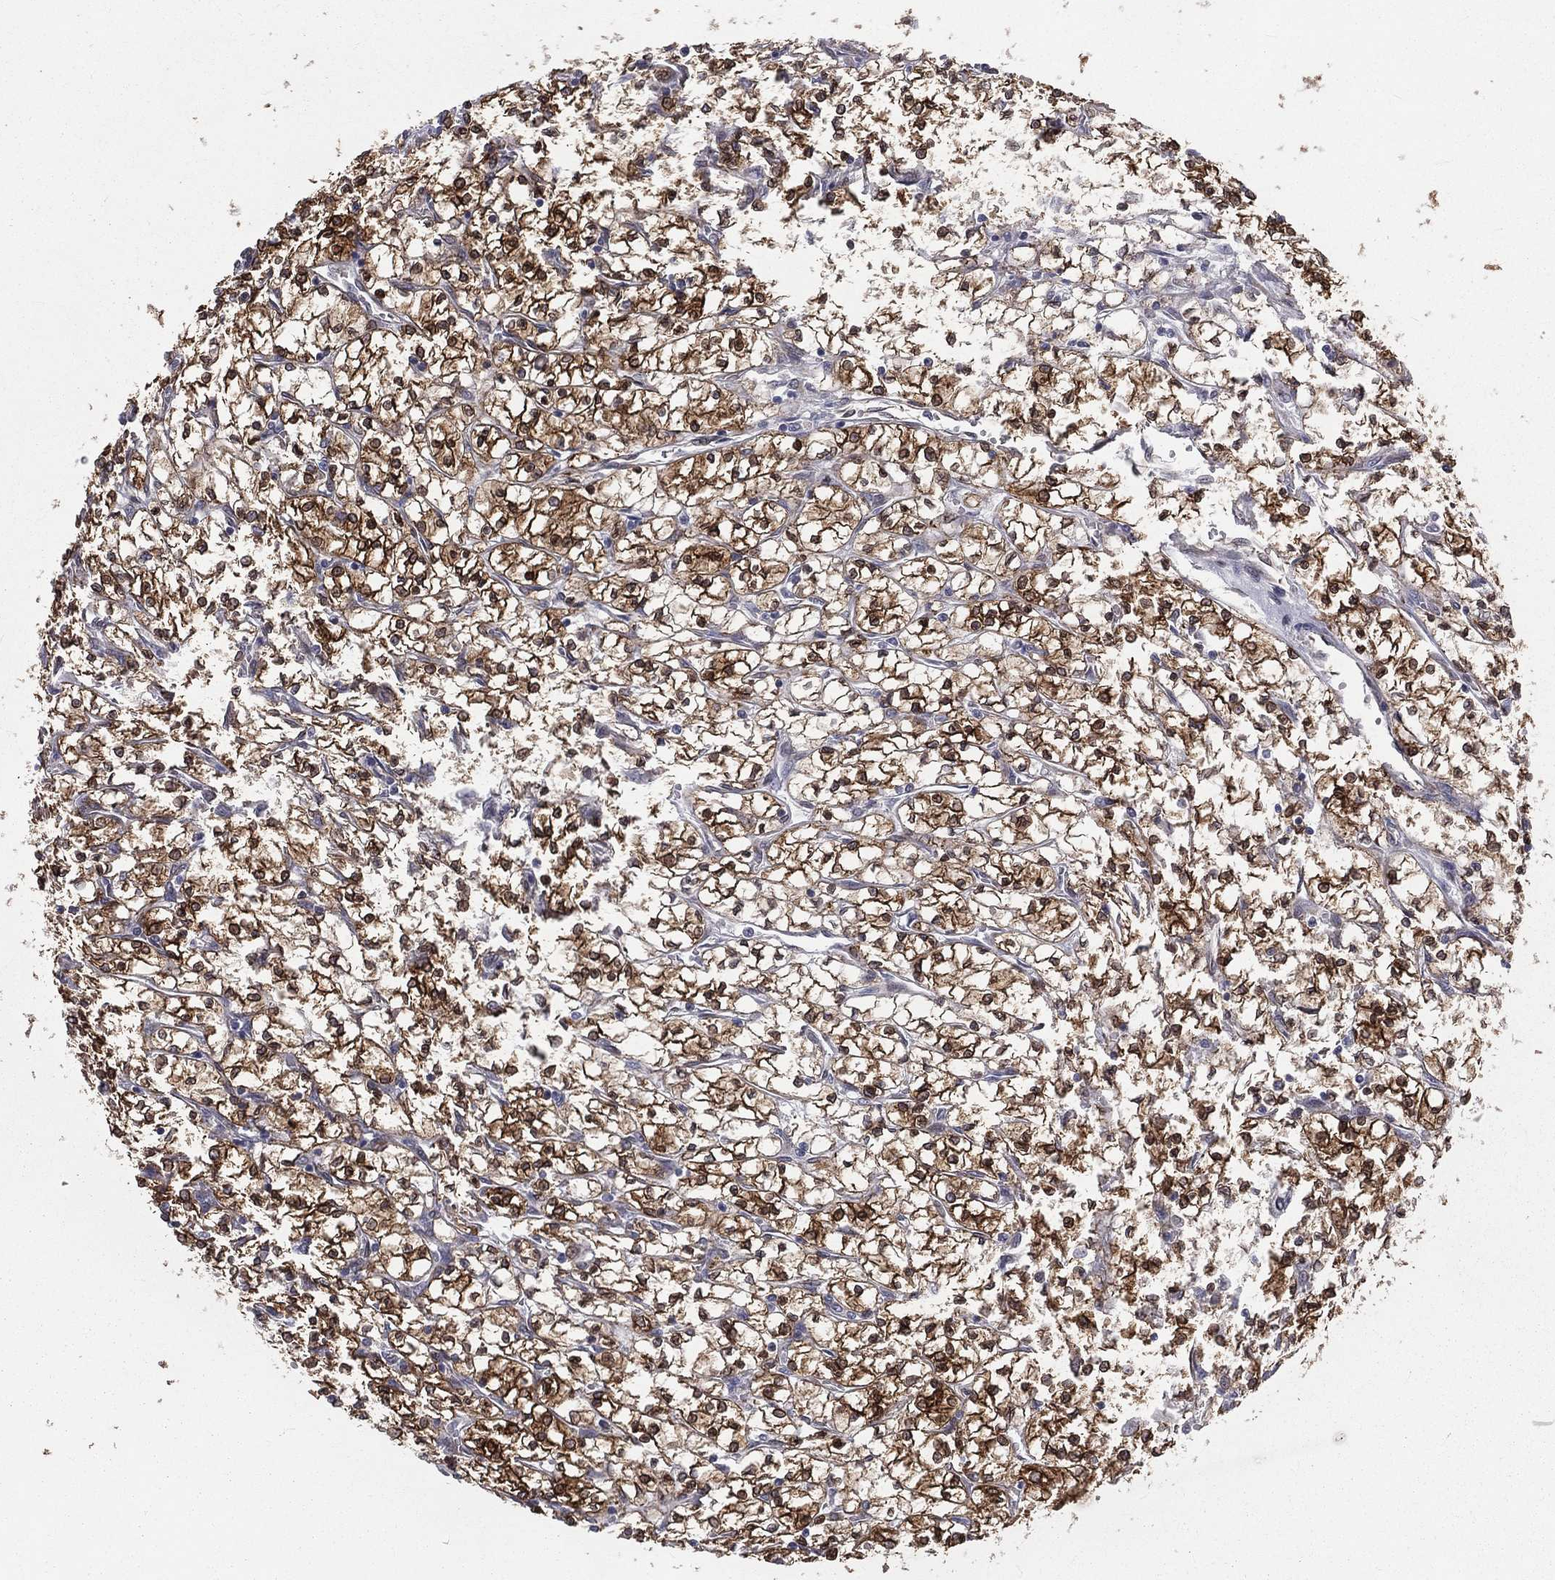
{"staining": {"intensity": "strong", "quantity": ">75%", "location": "cytoplasmic/membranous"}, "tissue": "renal cancer", "cell_type": "Tumor cells", "image_type": "cancer", "snomed": [{"axis": "morphology", "description": "Adenocarcinoma, NOS"}, {"axis": "topography", "description": "Kidney"}], "caption": "Renal cancer (adenocarcinoma) tissue reveals strong cytoplasmic/membranous positivity in about >75% of tumor cells", "gene": "PGRMC1", "patient": {"sex": "female", "age": 64}}